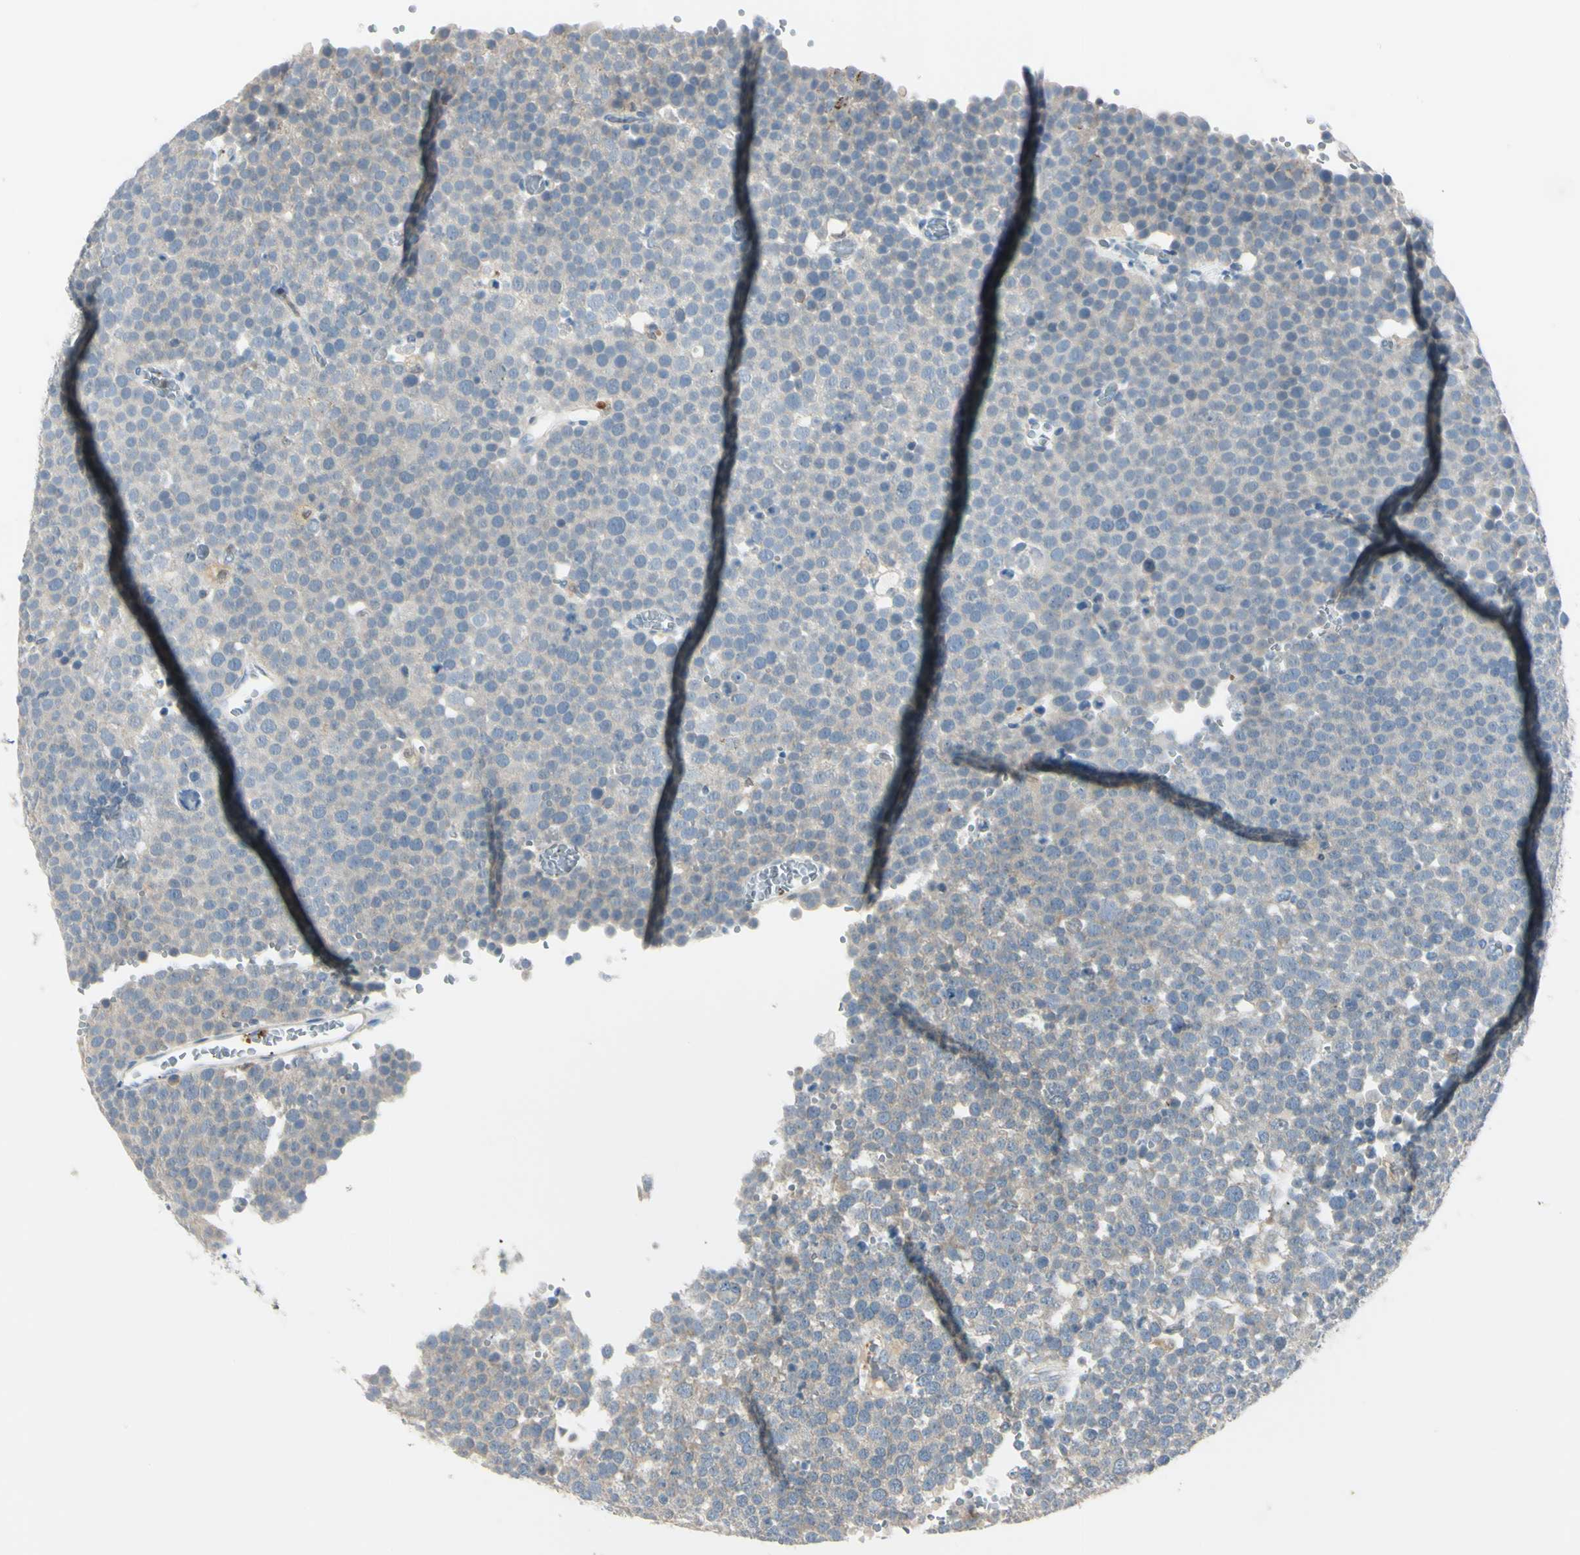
{"staining": {"intensity": "weak", "quantity": ">75%", "location": "cytoplasmic/membranous"}, "tissue": "testis cancer", "cell_type": "Tumor cells", "image_type": "cancer", "snomed": [{"axis": "morphology", "description": "Seminoma, NOS"}, {"axis": "topography", "description": "Testis"}], "caption": "Testis seminoma stained for a protein exhibits weak cytoplasmic/membranous positivity in tumor cells. (Stains: DAB in brown, nuclei in blue, Microscopy: brightfield microscopy at high magnification).", "gene": "CYRIB", "patient": {"sex": "male", "age": 71}}